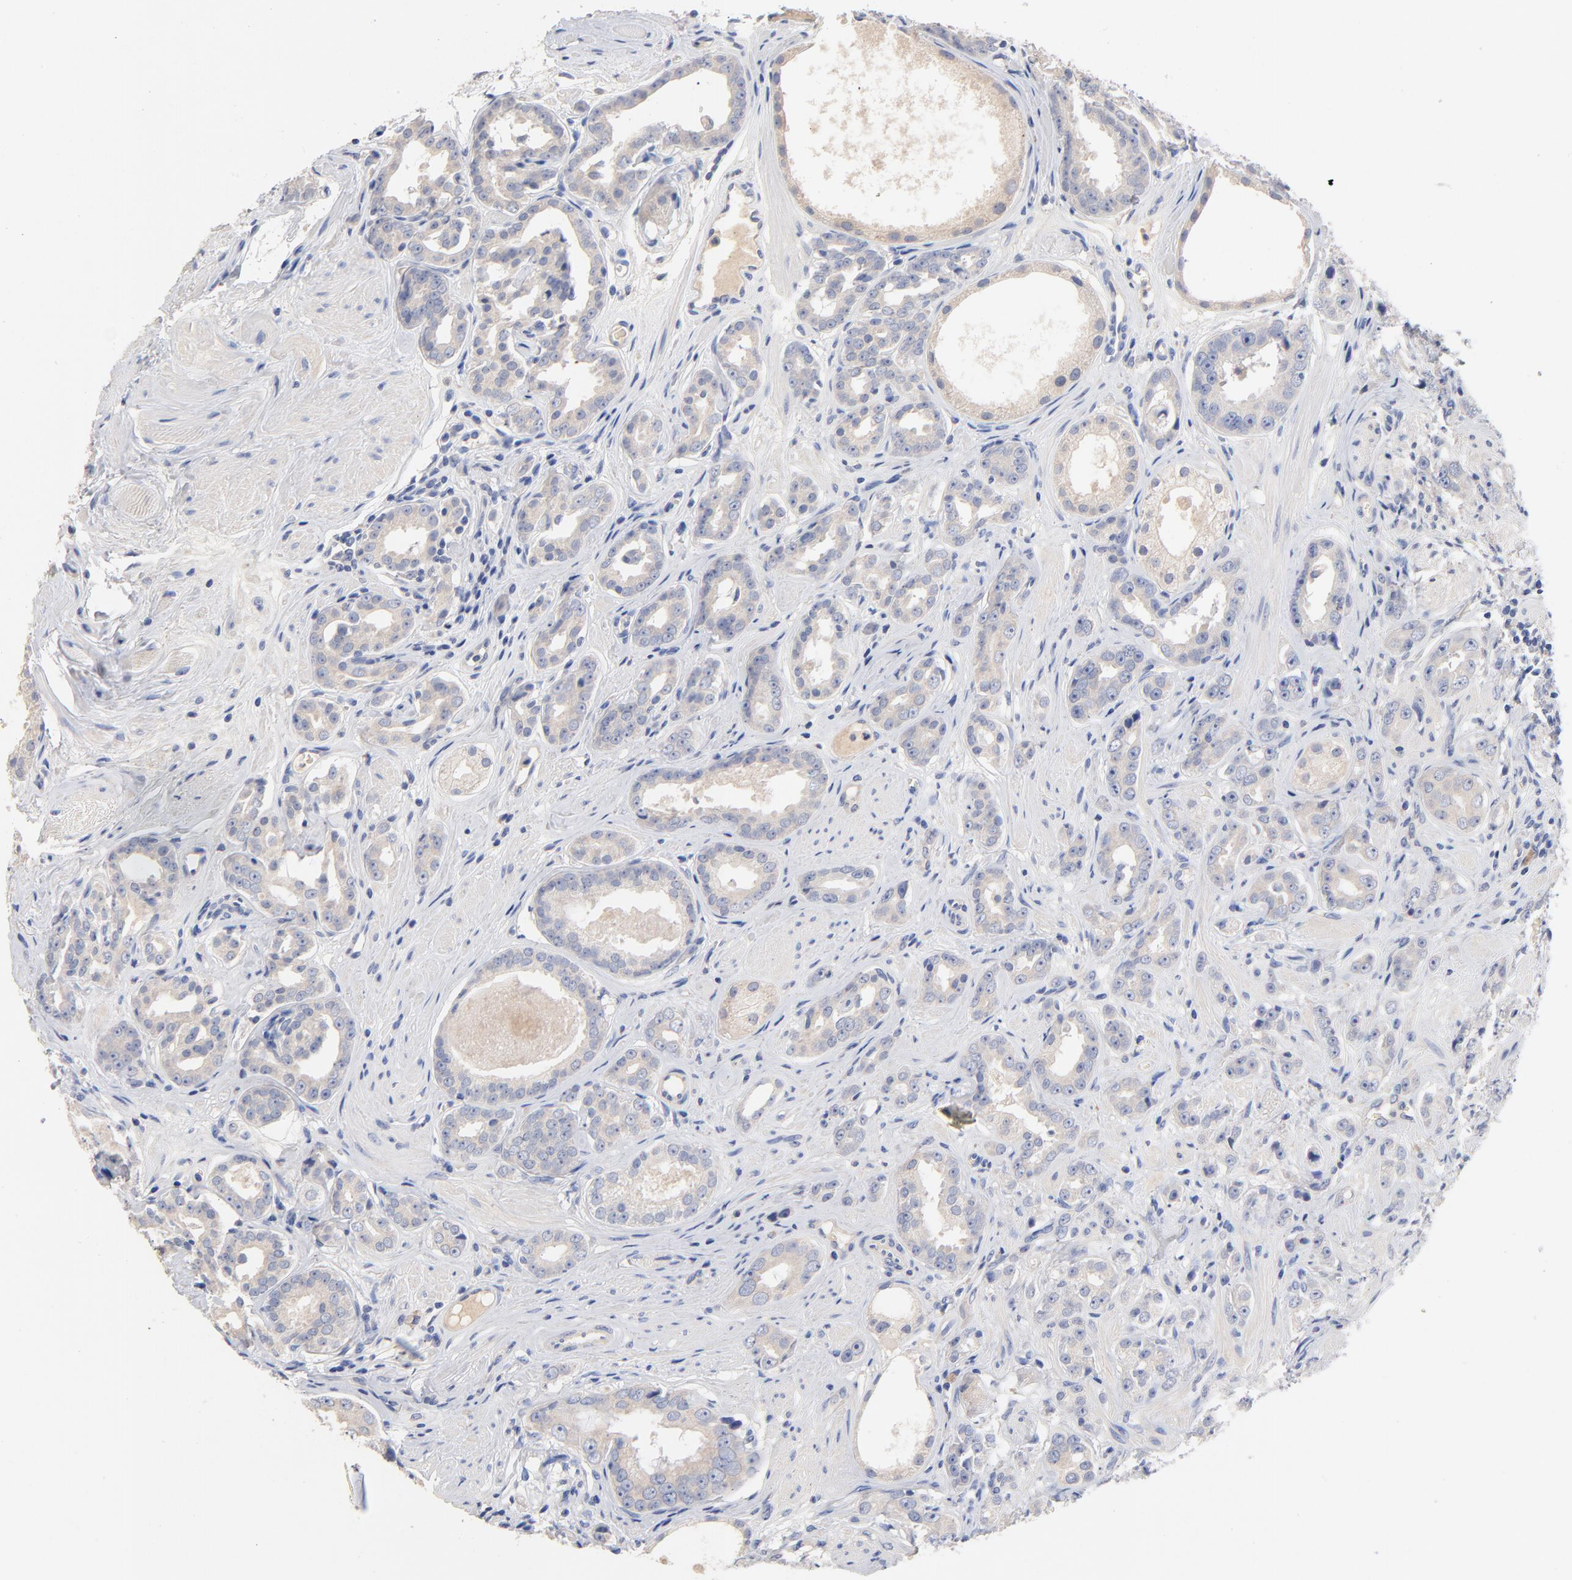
{"staining": {"intensity": "weak", "quantity": ">75%", "location": "cytoplasmic/membranous"}, "tissue": "prostate cancer", "cell_type": "Tumor cells", "image_type": "cancer", "snomed": [{"axis": "morphology", "description": "Adenocarcinoma, Medium grade"}, {"axis": "topography", "description": "Prostate"}], "caption": "Prostate adenocarcinoma (medium-grade) was stained to show a protein in brown. There is low levels of weak cytoplasmic/membranous staining in approximately >75% of tumor cells.", "gene": "CPS1", "patient": {"sex": "male", "age": 53}}